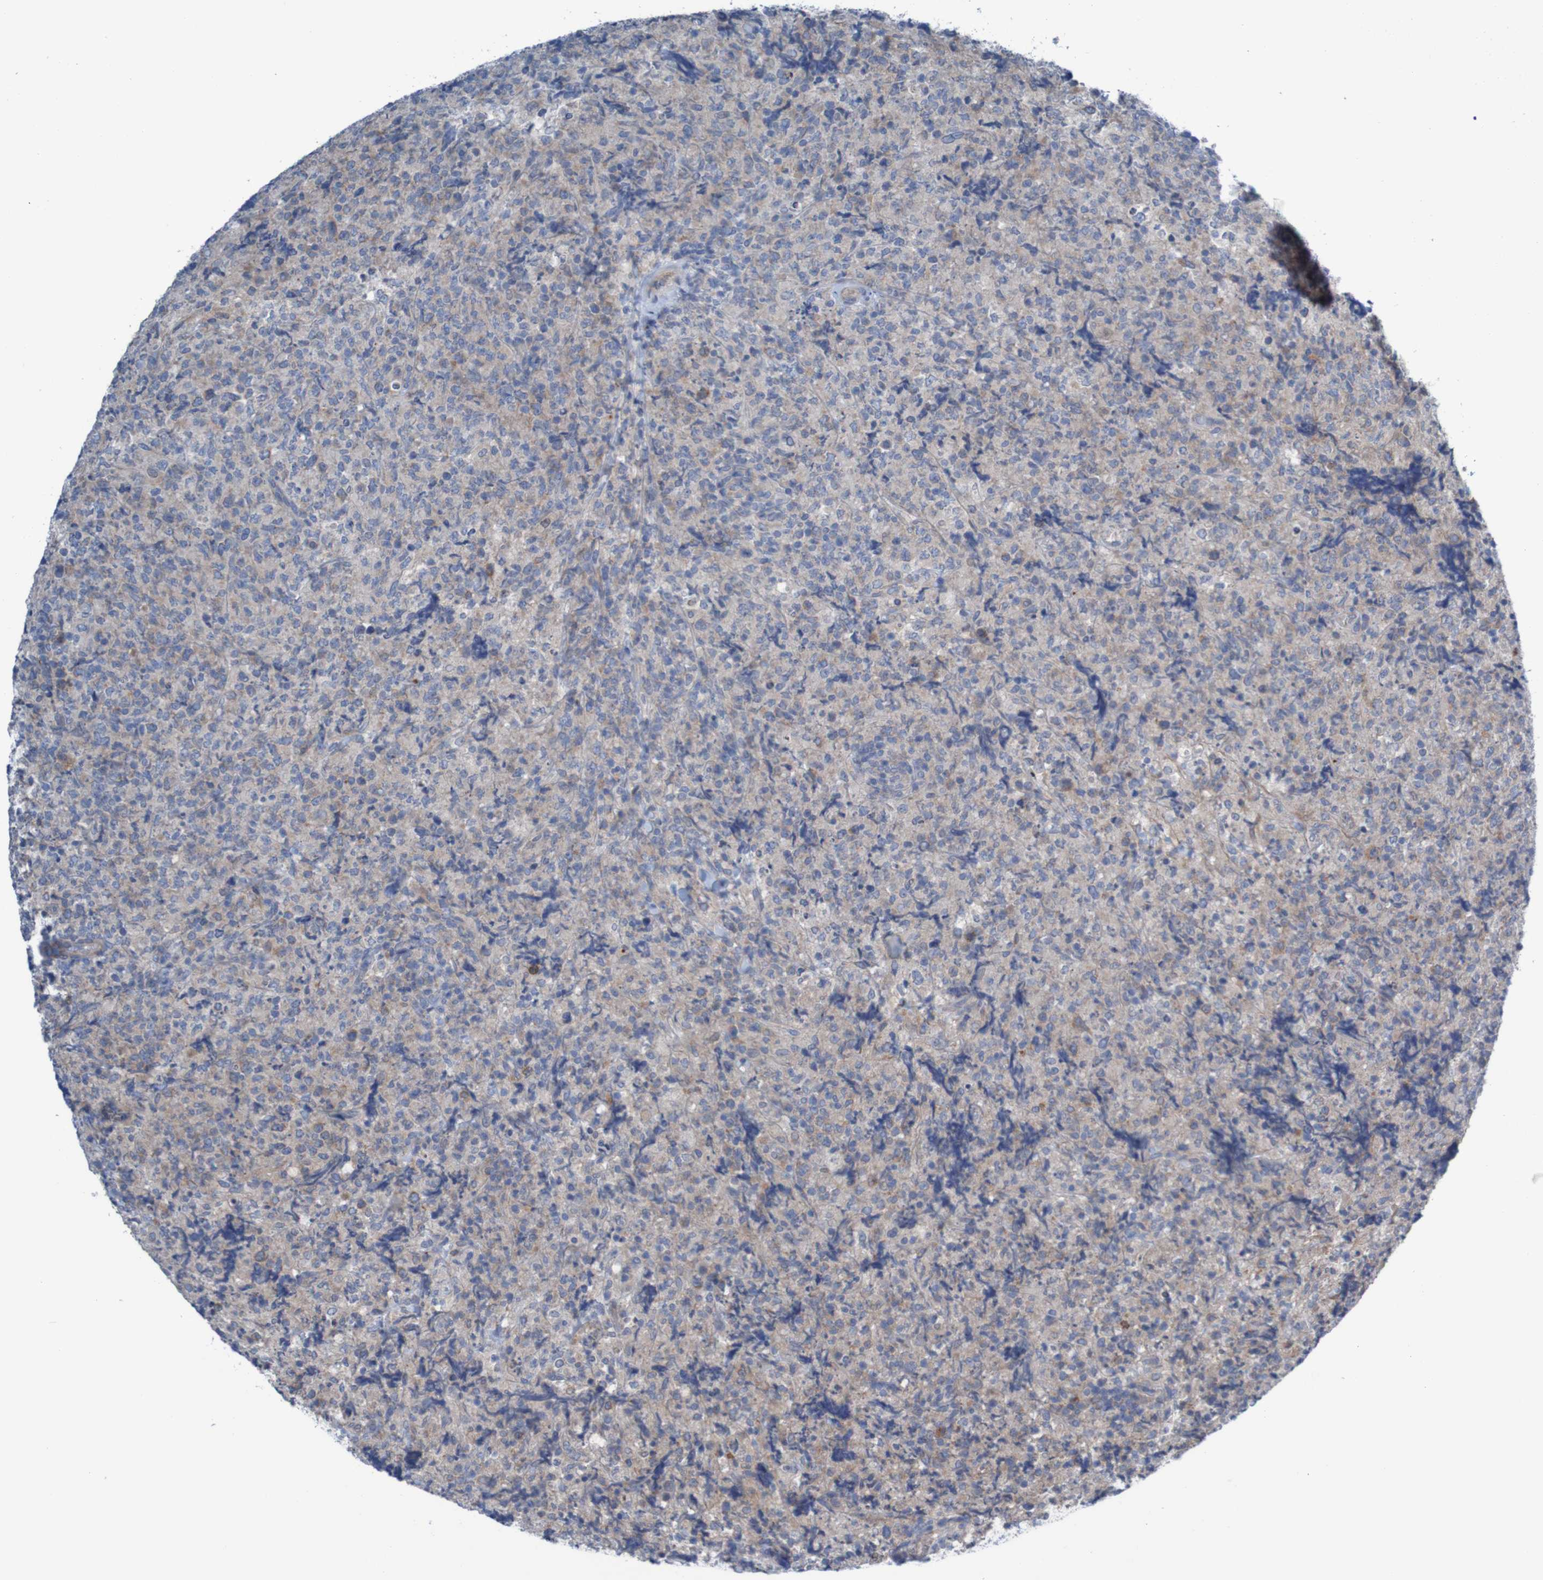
{"staining": {"intensity": "weak", "quantity": "<25%", "location": "cytoplasmic/membranous"}, "tissue": "lymphoma", "cell_type": "Tumor cells", "image_type": "cancer", "snomed": [{"axis": "morphology", "description": "Malignant lymphoma, non-Hodgkin's type, High grade"}, {"axis": "topography", "description": "Tonsil"}], "caption": "A high-resolution image shows IHC staining of high-grade malignant lymphoma, non-Hodgkin's type, which displays no significant expression in tumor cells.", "gene": "ANGPT4", "patient": {"sex": "female", "age": 36}}